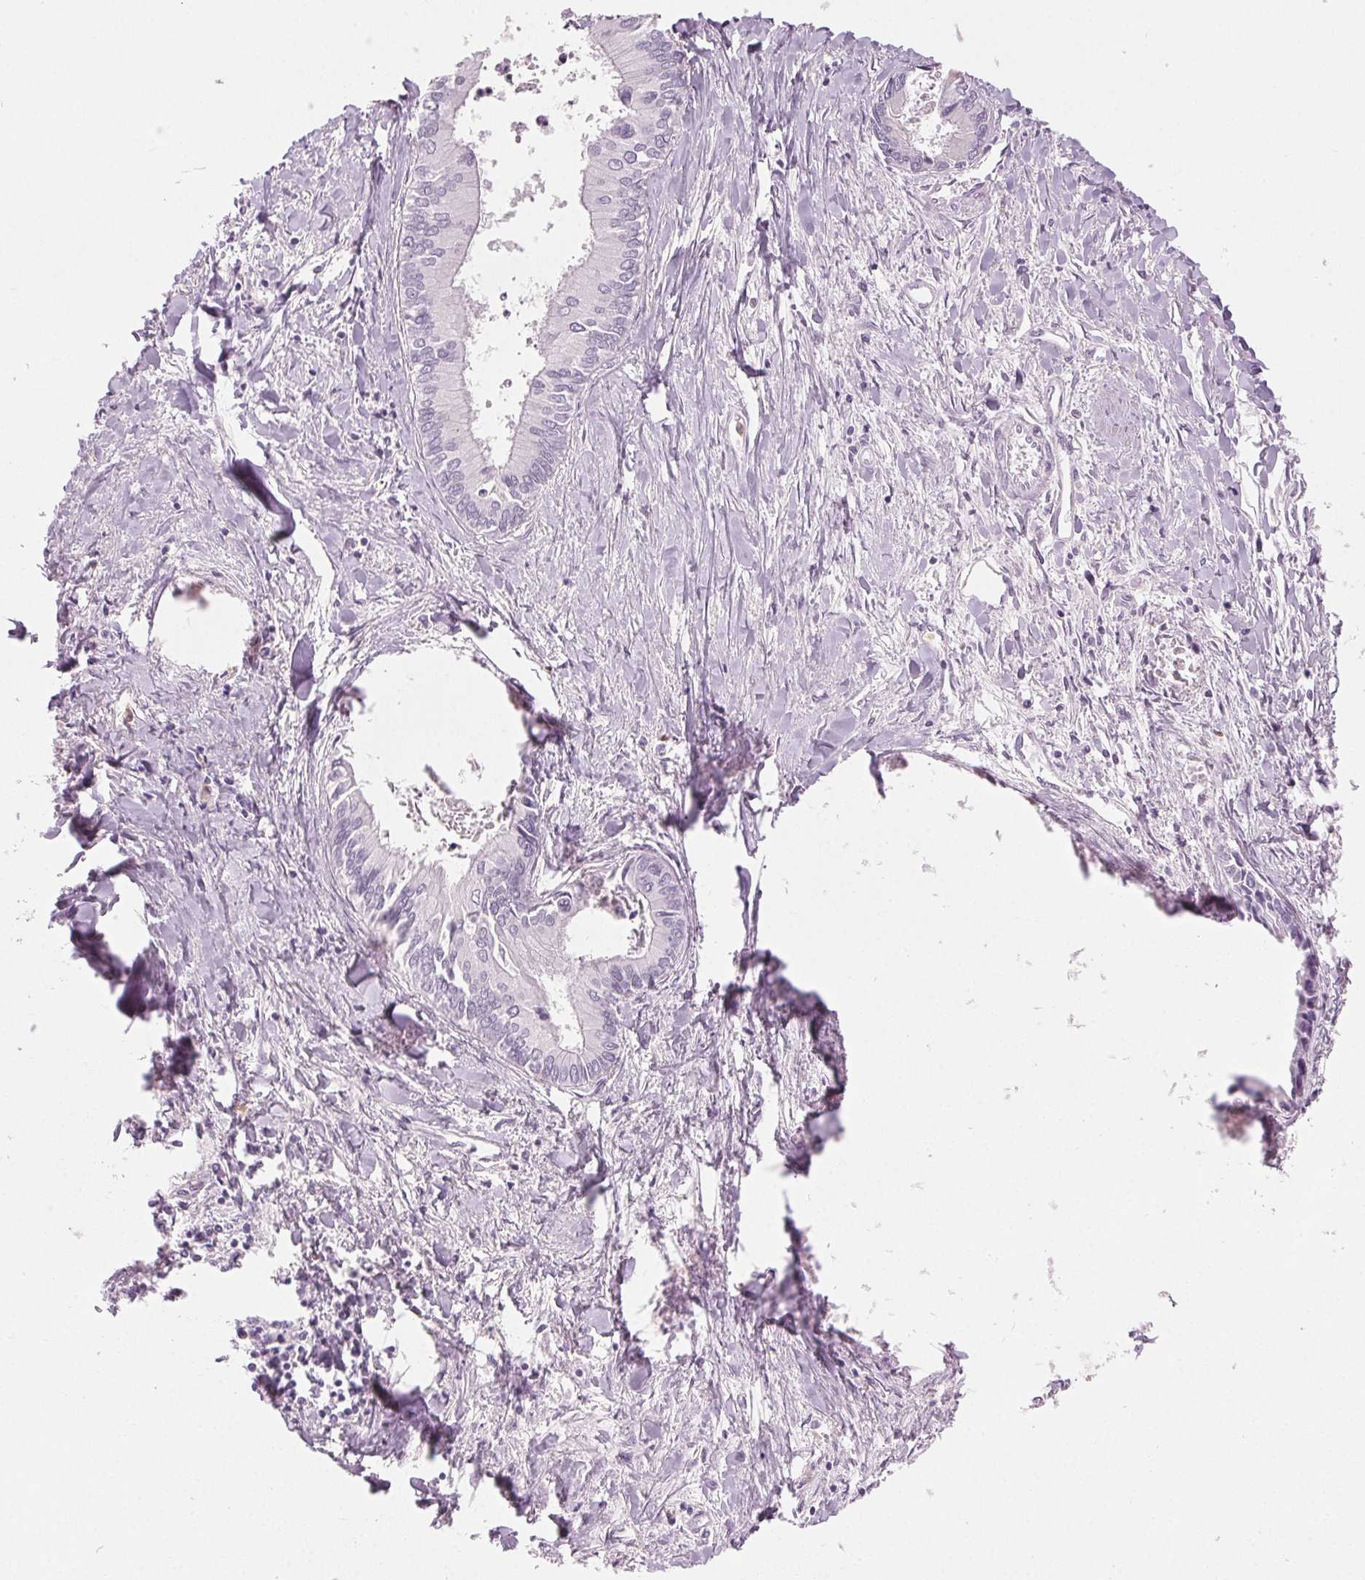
{"staining": {"intensity": "negative", "quantity": "none", "location": "none"}, "tissue": "liver cancer", "cell_type": "Tumor cells", "image_type": "cancer", "snomed": [{"axis": "morphology", "description": "Cholangiocarcinoma"}, {"axis": "topography", "description": "Liver"}], "caption": "DAB (3,3'-diaminobenzidine) immunohistochemical staining of liver cancer (cholangiocarcinoma) exhibits no significant staining in tumor cells.", "gene": "MPO", "patient": {"sex": "male", "age": 66}}